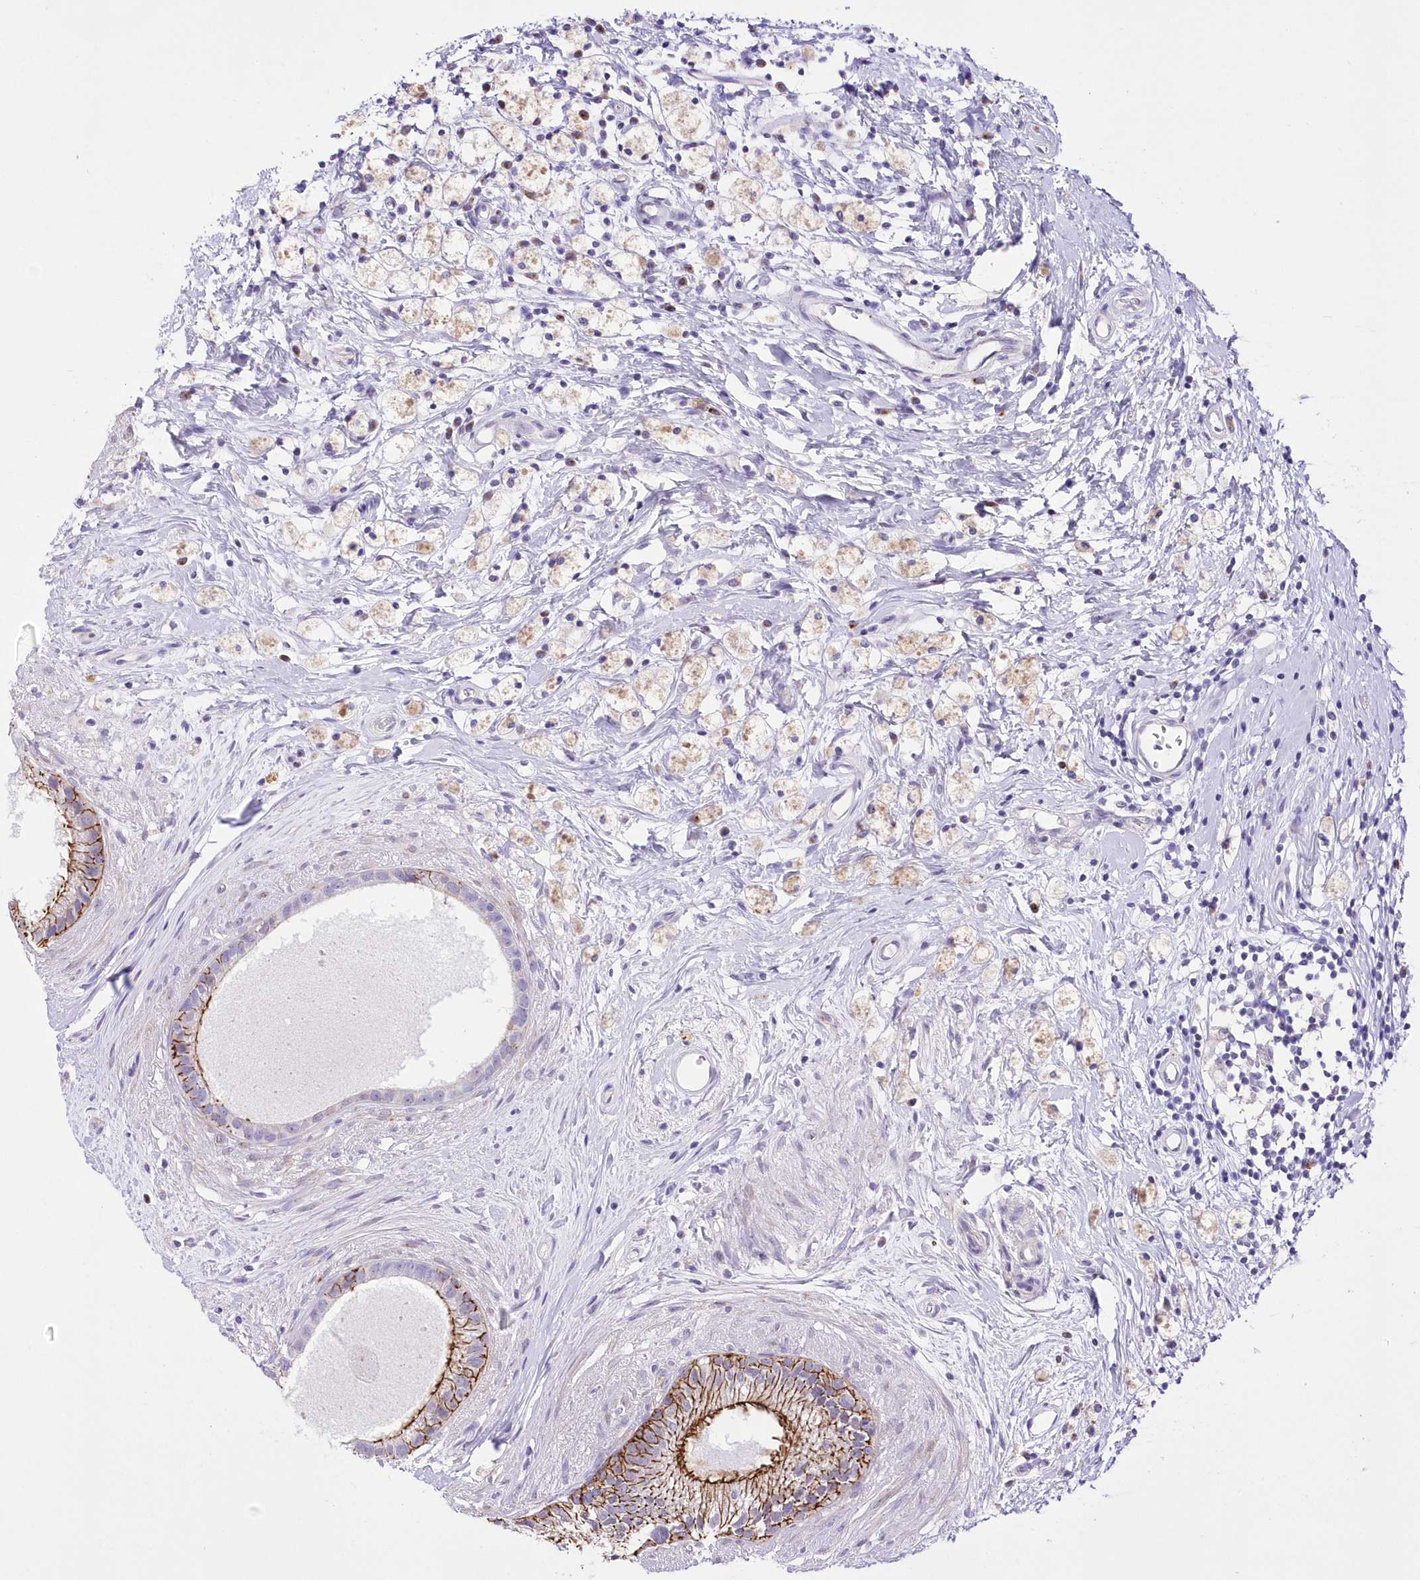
{"staining": {"intensity": "strong", "quantity": "25%-75%", "location": "cytoplasmic/membranous"}, "tissue": "epididymis", "cell_type": "Glandular cells", "image_type": "normal", "snomed": [{"axis": "morphology", "description": "Normal tissue, NOS"}, {"axis": "topography", "description": "Epididymis"}], "caption": "IHC of benign human epididymis exhibits high levels of strong cytoplasmic/membranous positivity in approximately 25%-75% of glandular cells. The protein is shown in brown color, while the nuclei are stained blue.", "gene": "FAM241B", "patient": {"sex": "male", "age": 80}}